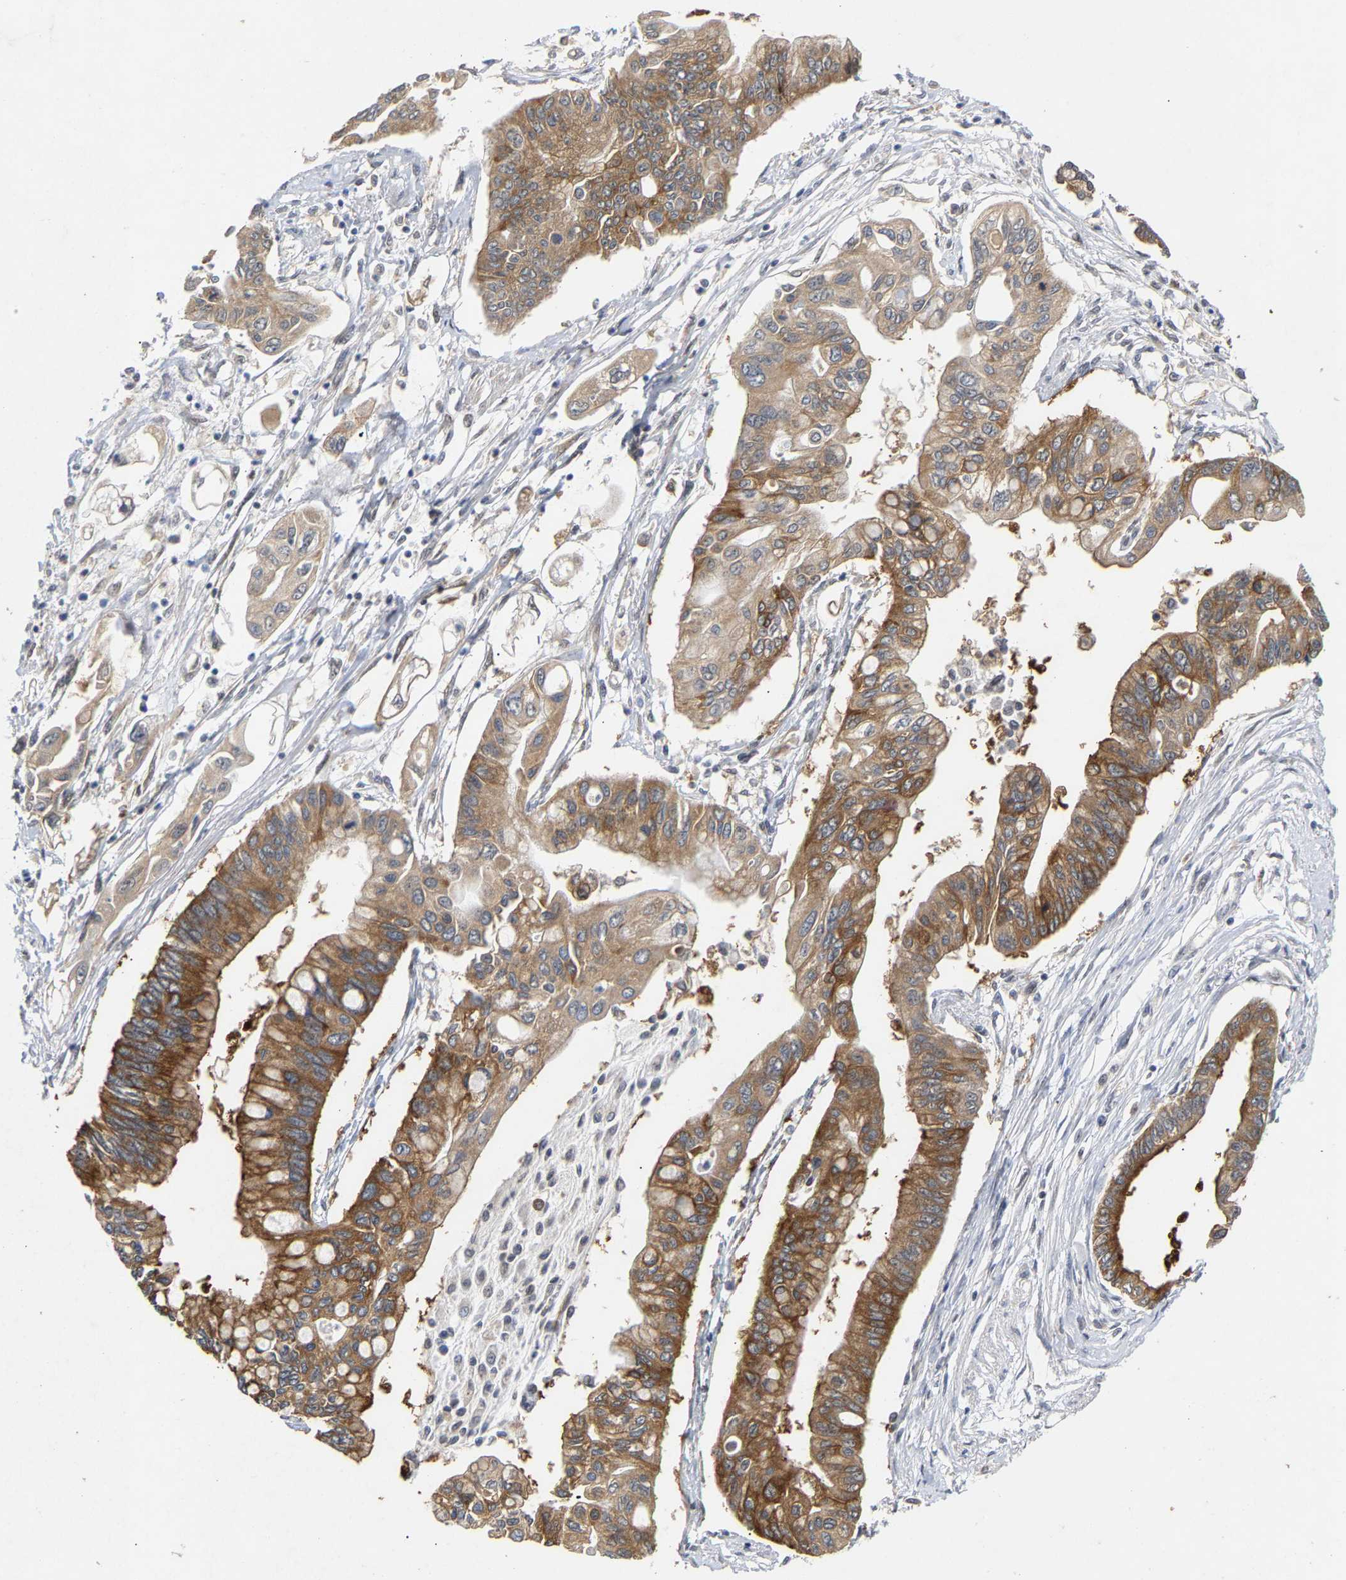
{"staining": {"intensity": "moderate", "quantity": ">75%", "location": "cytoplasmic/membranous"}, "tissue": "pancreatic cancer", "cell_type": "Tumor cells", "image_type": "cancer", "snomed": [{"axis": "morphology", "description": "Adenocarcinoma, NOS"}, {"axis": "topography", "description": "Pancreas"}], "caption": "A high-resolution micrograph shows immunohistochemistry (IHC) staining of pancreatic cancer, which exhibits moderate cytoplasmic/membranous positivity in about >75% of tumor cells.", "gene": "CLIP2", "patient": {"sex": "female", "age": 77}}